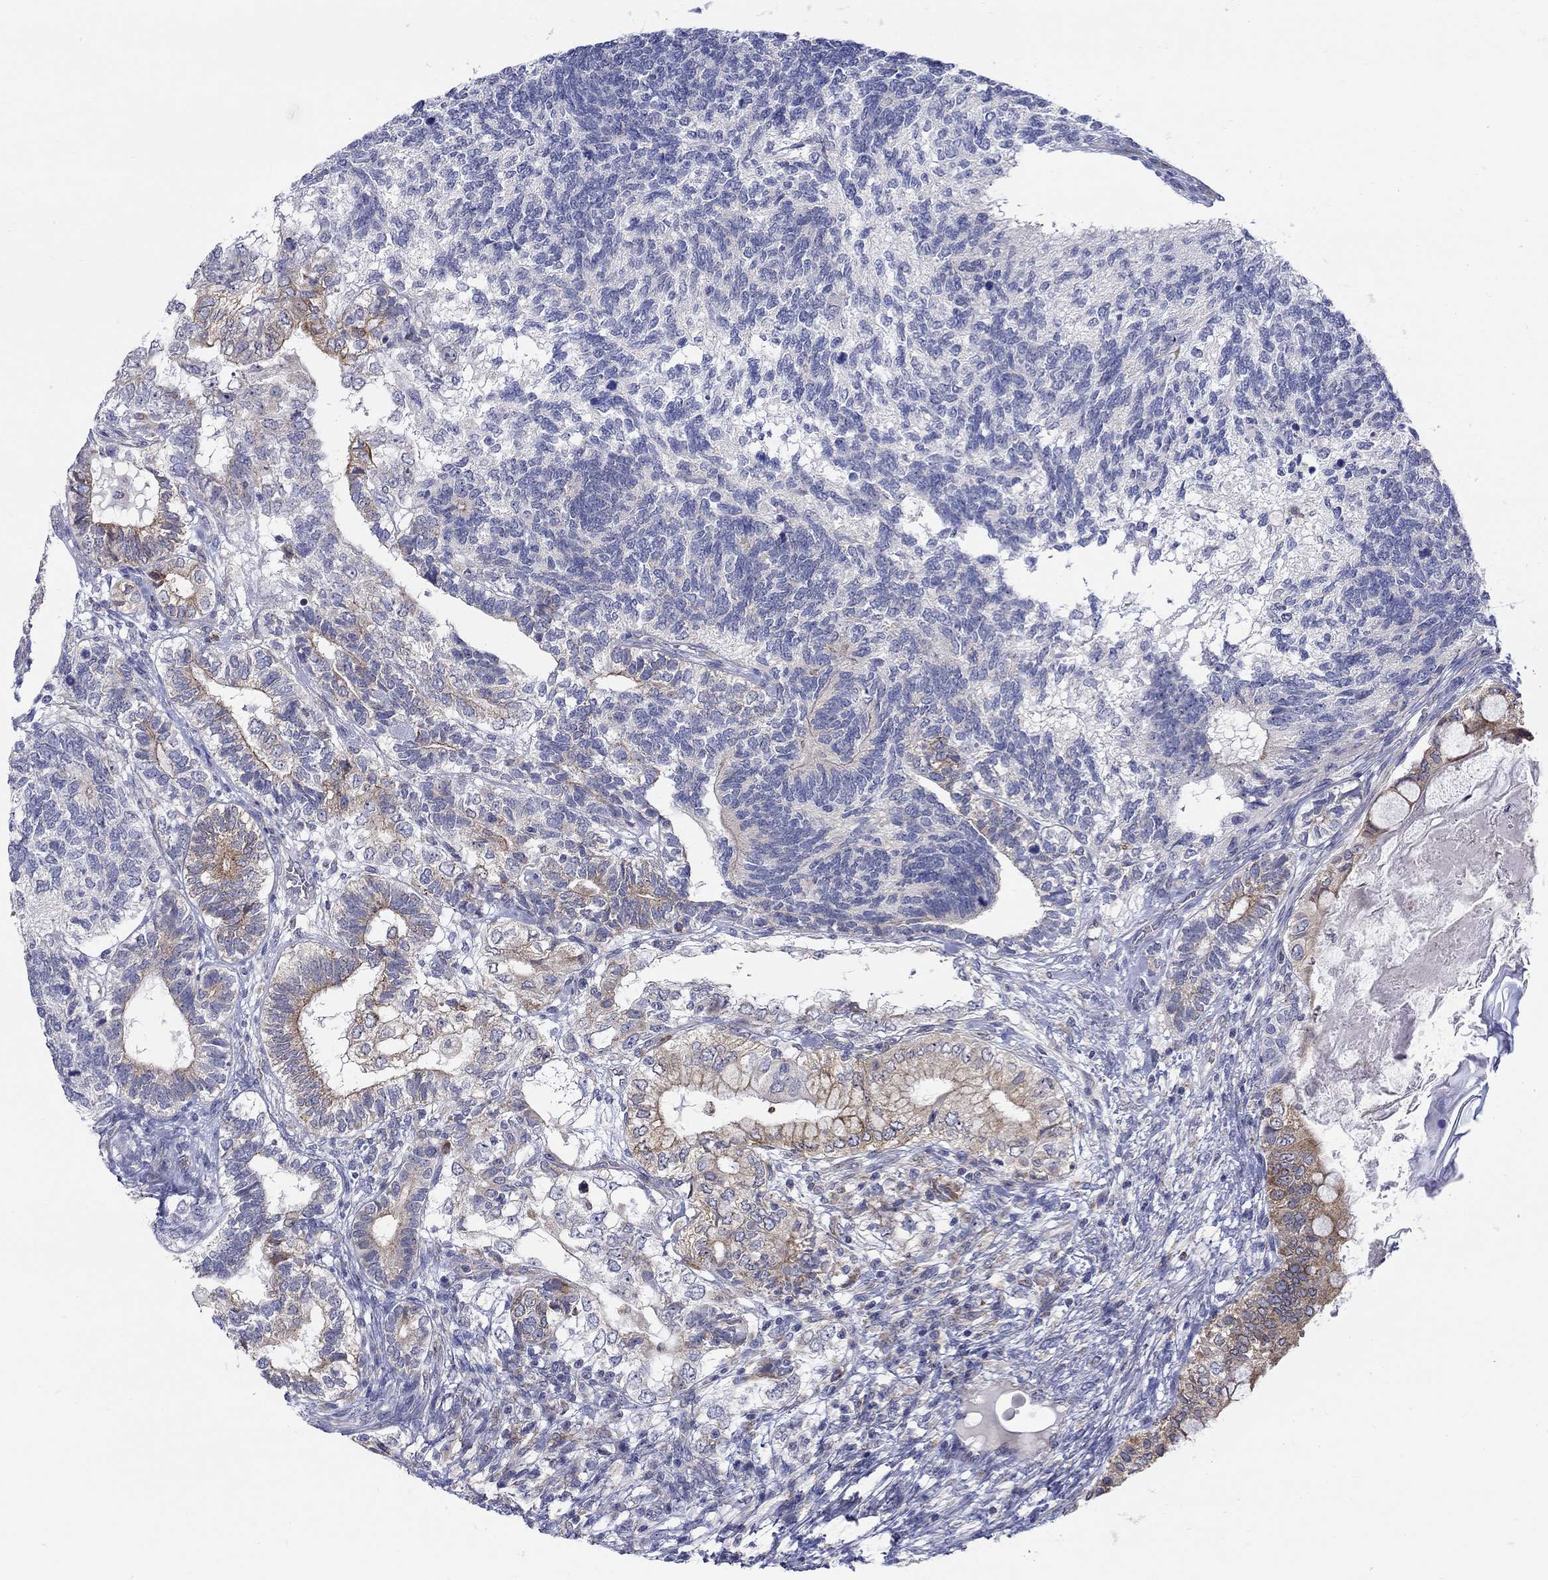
{"staining": {"intensity": "moderate", "quantity": "<25%", "location": "cytoplasmic/membranous"}, "tissue": "testis cancer", "cell_type": "Tumor cells", "image_type": "cancer", "snomed": [{"axis": "morphology", "description": "Seminoma, NOS"}, {"axis": "morphology", "description": "Carcinoma, Embryonal, NOS"}, {"axis": "topography", "description": "Testis"}], "caption": "Human seminoma (testis) stained with a brown dye displays moderate cytoplasmic/membranous positive staining in about <25% of tumor cells.", "gene": "QRFPR", "patient": {"sex": "male", "age": 41}}